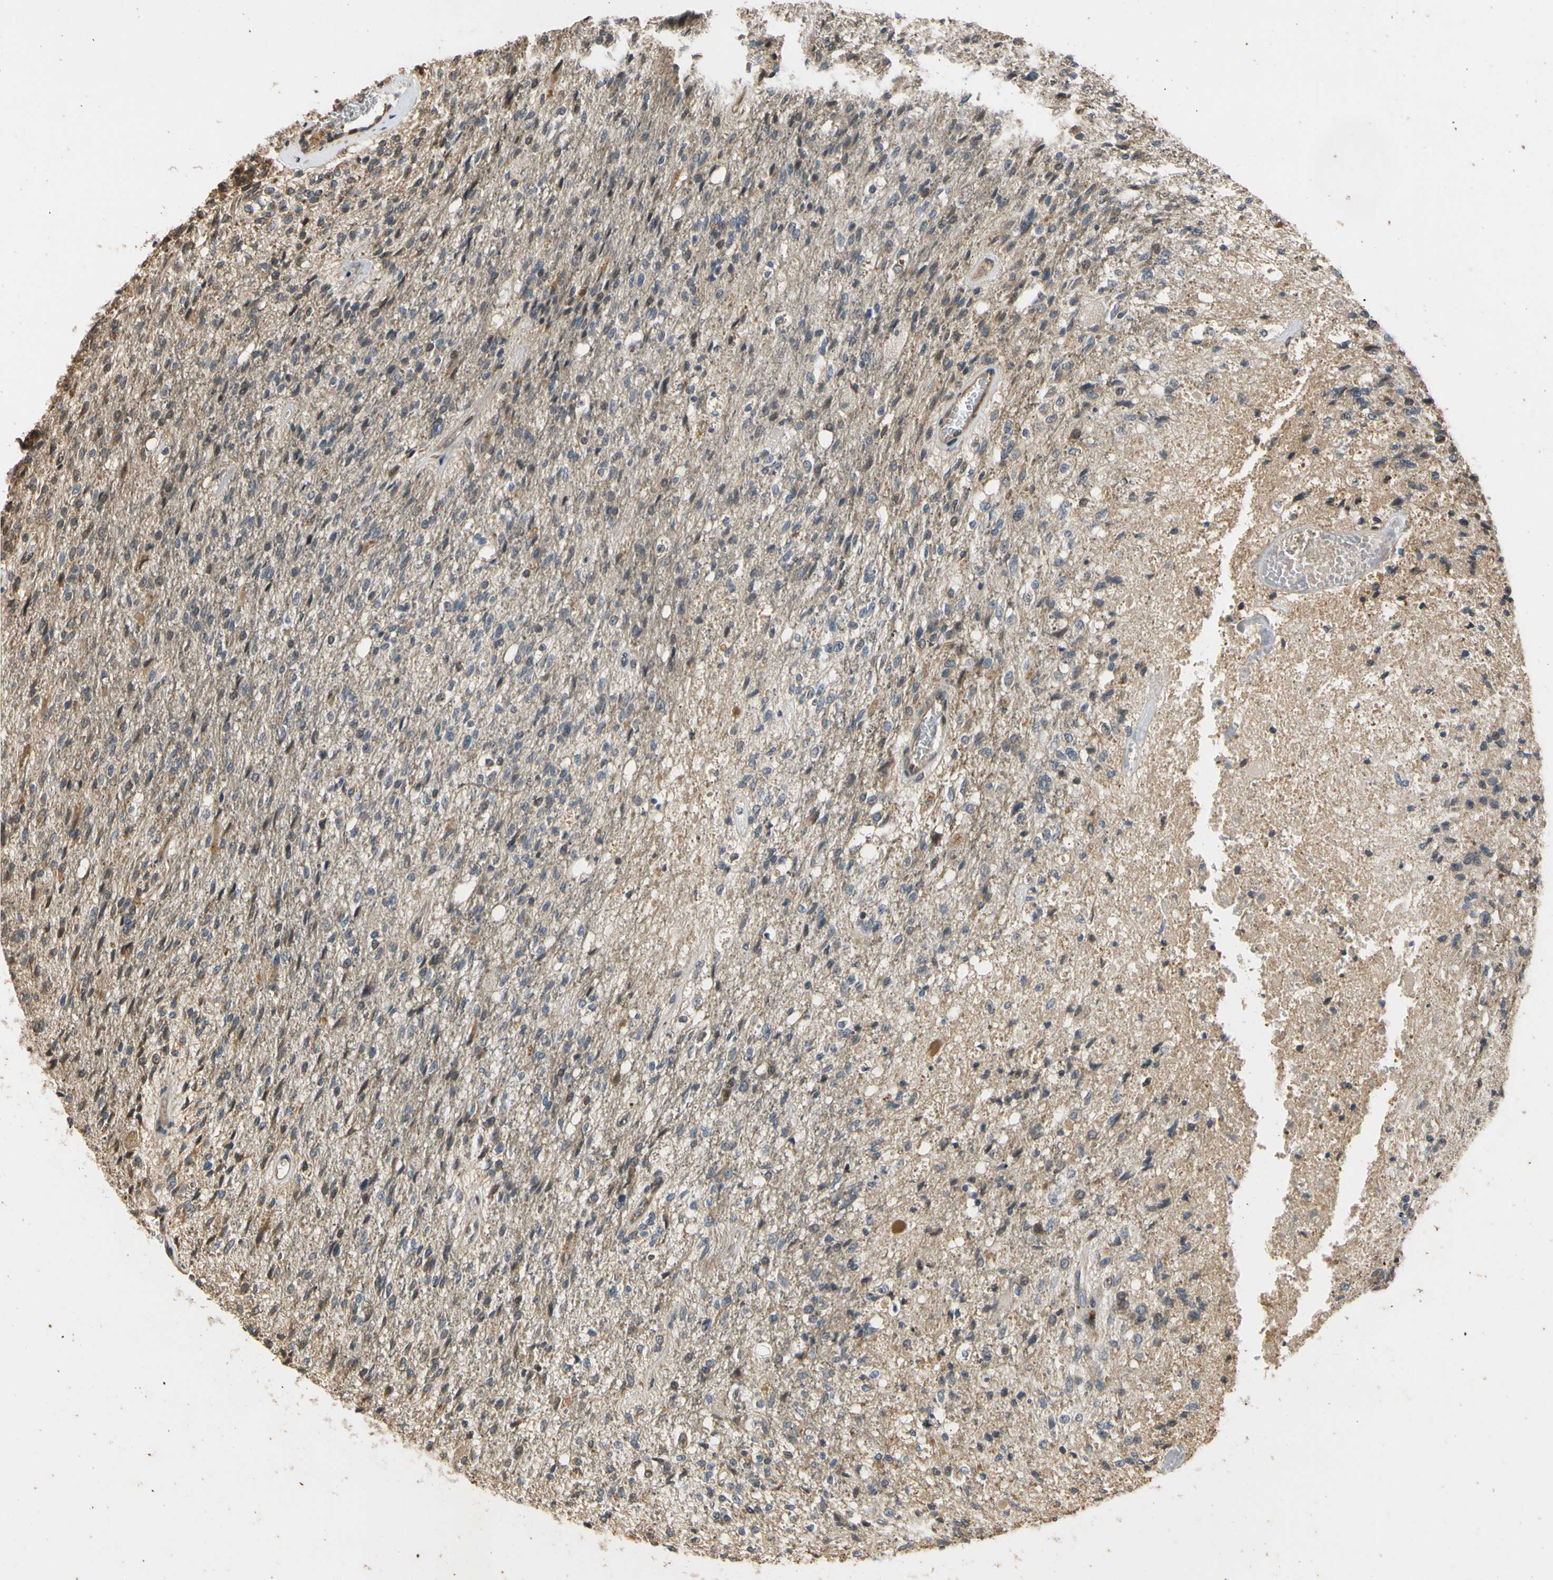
{"staining": {"intensity": "negative", "quantity": "none", "location": "none"}, "tissue": "glioma", "cell_type": "Tumor cells", "image_type": "cancer", "snomed": [{"axis": "morphology", "description": "Normal tissue, NOS"}, {"axis": "morphology", "description": "Glioma, malignant, High grade"}, {"axis": "topography", "description": "Cerebral cortex"}], "caption": "Tumor cells show no significant protein staining in glioma. (DAB (3,3'-diaminobenzidine) immunohistochemistry visualized using brightfield microscopy, high magnification).", "gene": "ATP2C1", "patient": {"sex": "male", "age": 77}}